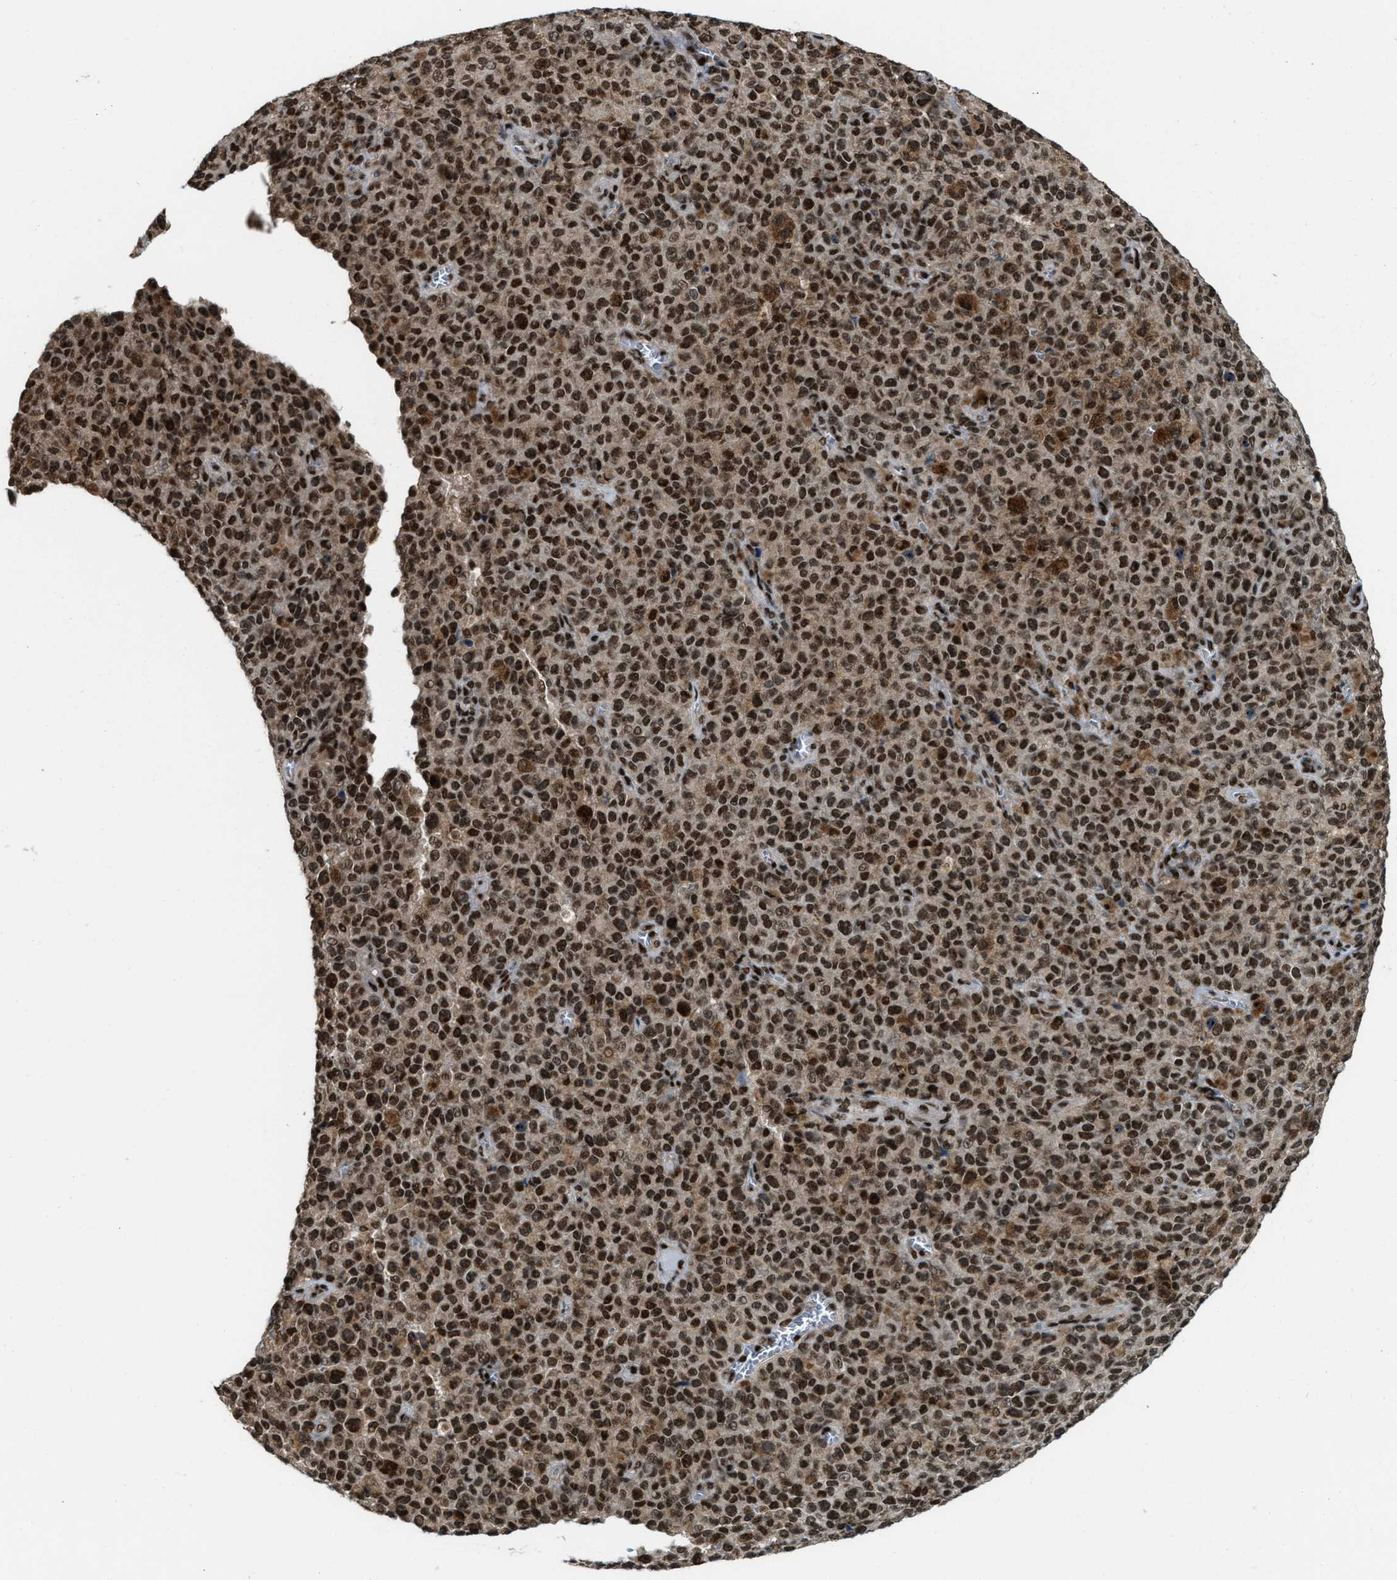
{"staining": {"intensity": "moderate", "quantity": ">75%", "location": "cytoplasmic/membranous,nuclear"}, "tissue": "melanoma", "cell_type": "Tumor cells", "image_type": "cancer", "snomed": [{"axis": "morphology", "description": "Malignant melanoma, NOS"}, {"axis": "topography", "description": "Skin"}], "caption": "Protein analysis of malignant melanoma tissue demonstrates moderate cytoplasmic/membranous and nuclear positivity in about >75% of tumor cells.", "gene": "NUMA1", "patient": {"sex": "female", "age": 82}}